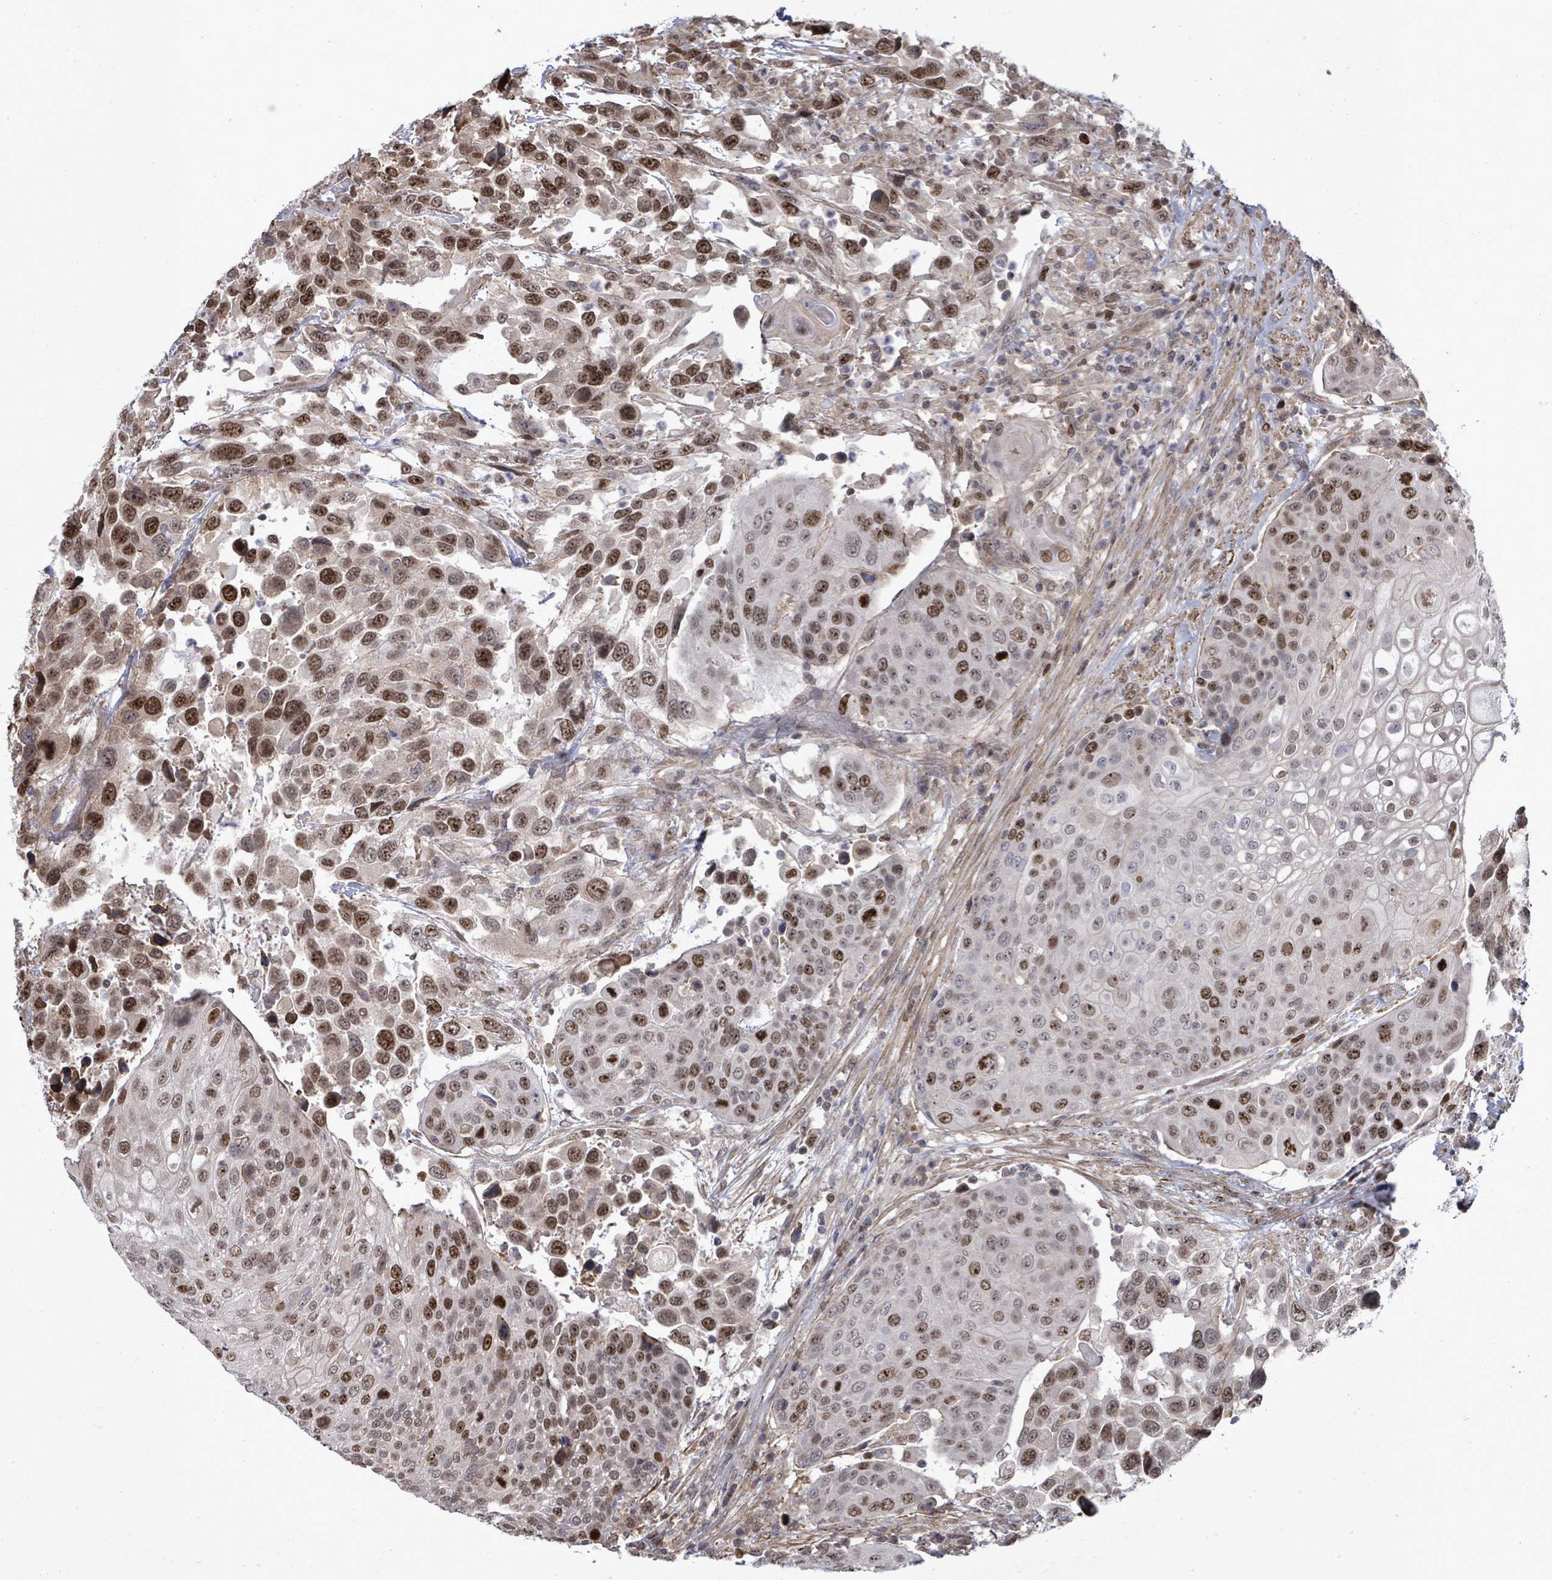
{"staining": {"intensity": "strong", "quantity": "25%-75%", "location": "nuclear"}, "tissue": "urothelial cancer", "cell_type": "Tumor cells", "image_type": "cancer", "snomed": [{"axis": "morphology", "description": "Urothelial carcinoma, High grade"}, {"axis": "topography", "description": "Urinary bladder"}], "caption": "IHC staining of urothelial carcinoma (high-grade), which demonstrates high levels of strong nuclear expression in about 25%-75% of tumor cells indicating strong nuclear protein staining. The staining was performed using DAB (brown) for protein detection and nuclei were counterstained in hematoxylin (blue).", "gene": "PAPSS1", "patient": {"sex": "female", "age": 70}}